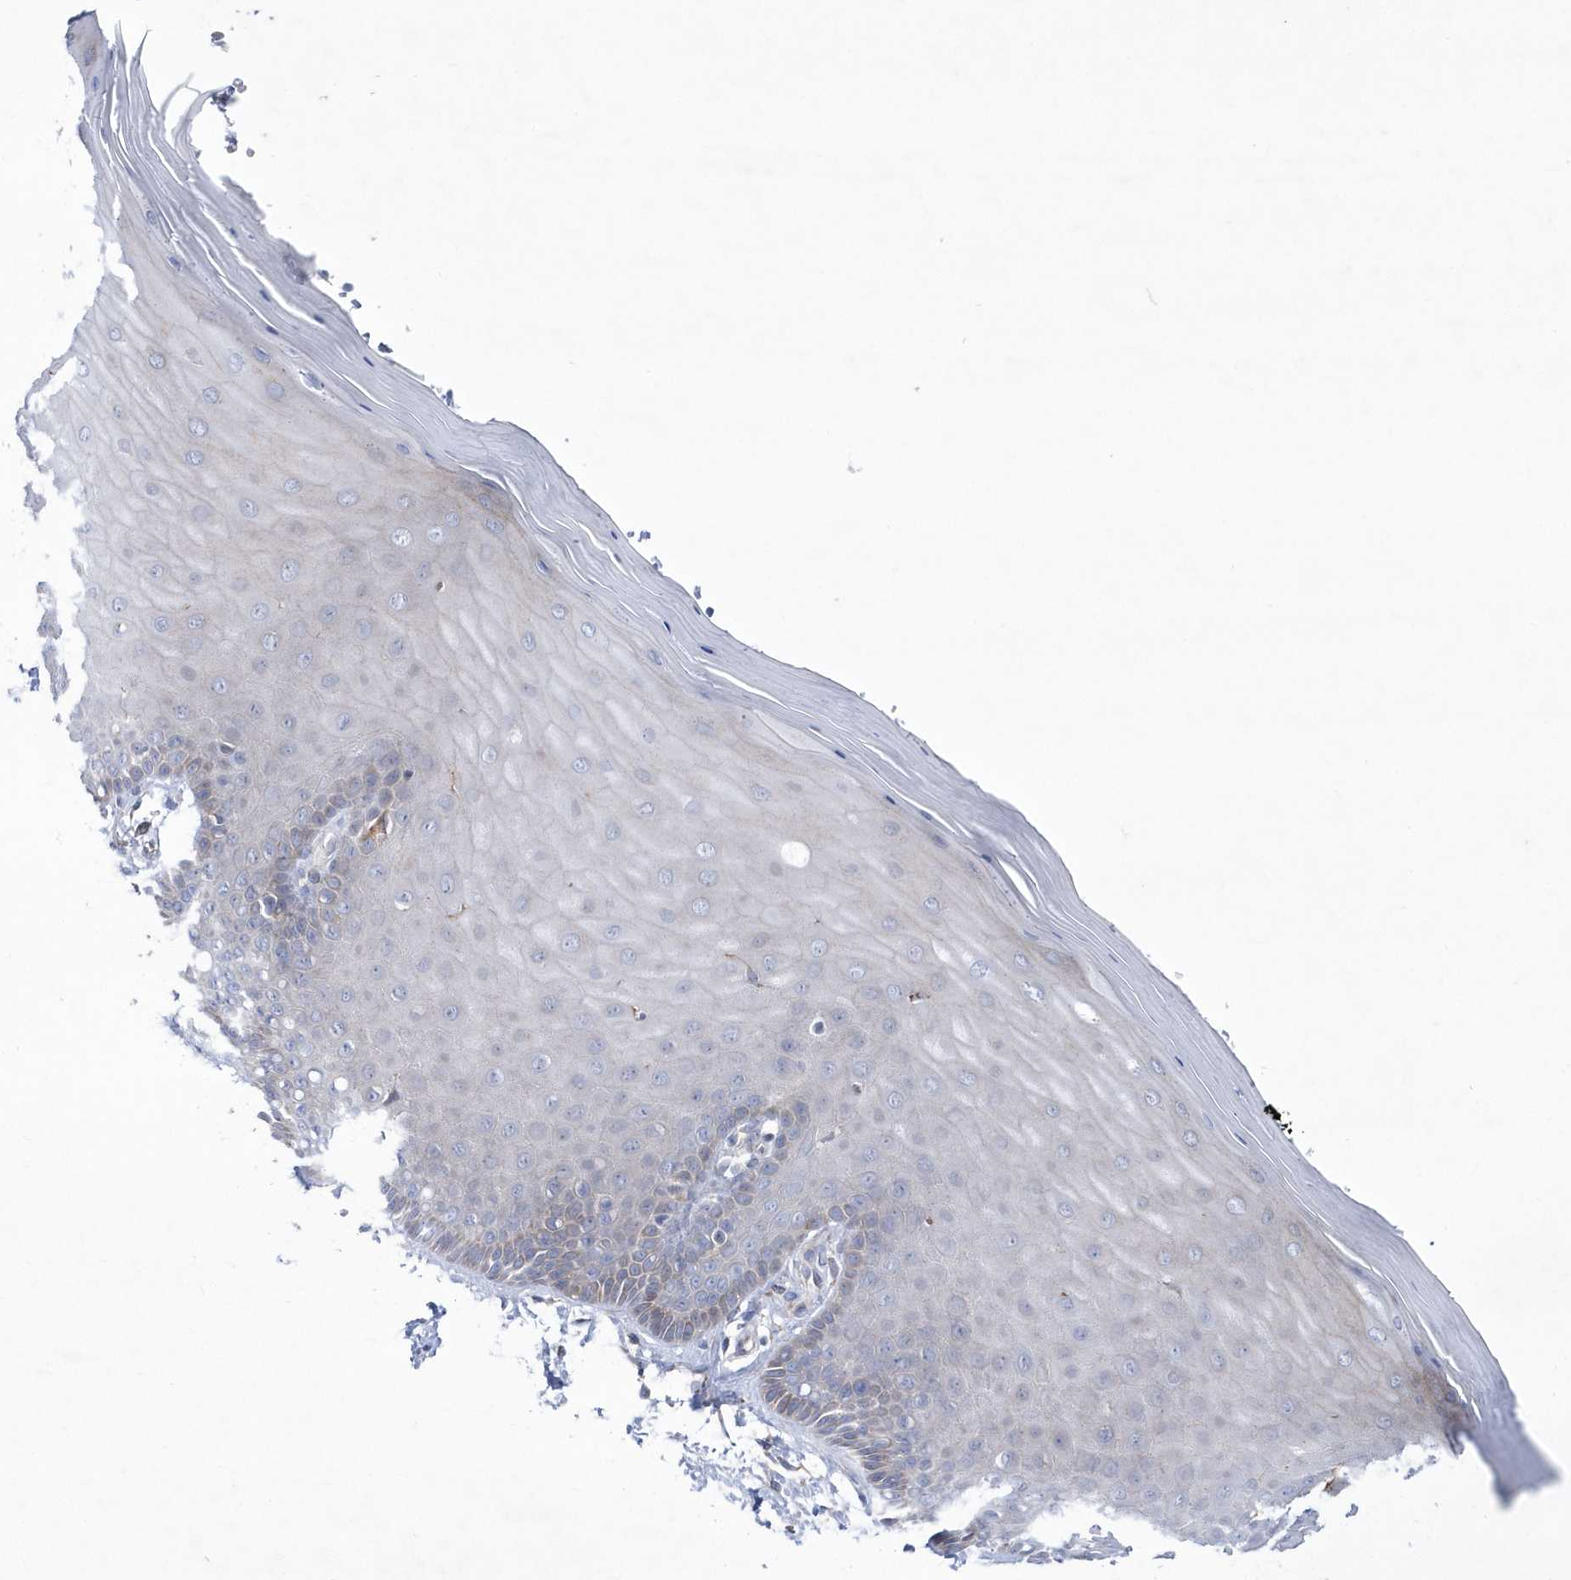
{"staining": {"intensity": "moderate", "quantity": "25%-75%", "location": "cytoplasmic/membranous"}, "tissue": "cervix", "cell_type": "Glandular cells", "image_type": "normal", "snomed": [{"axis": "morphology", "description": "Normal tissue, NOS"}, {"axis": "topography", "description": "Cervix"}], "caption": "Approximately 25%-75% of glandular cells in benign cervix reveal moderate cytoplasmic/membranous protein staining as visualized by brown immunohistochemical staining.", "gene": "MED31", "patient": {"sex": "female", "age": 55}}